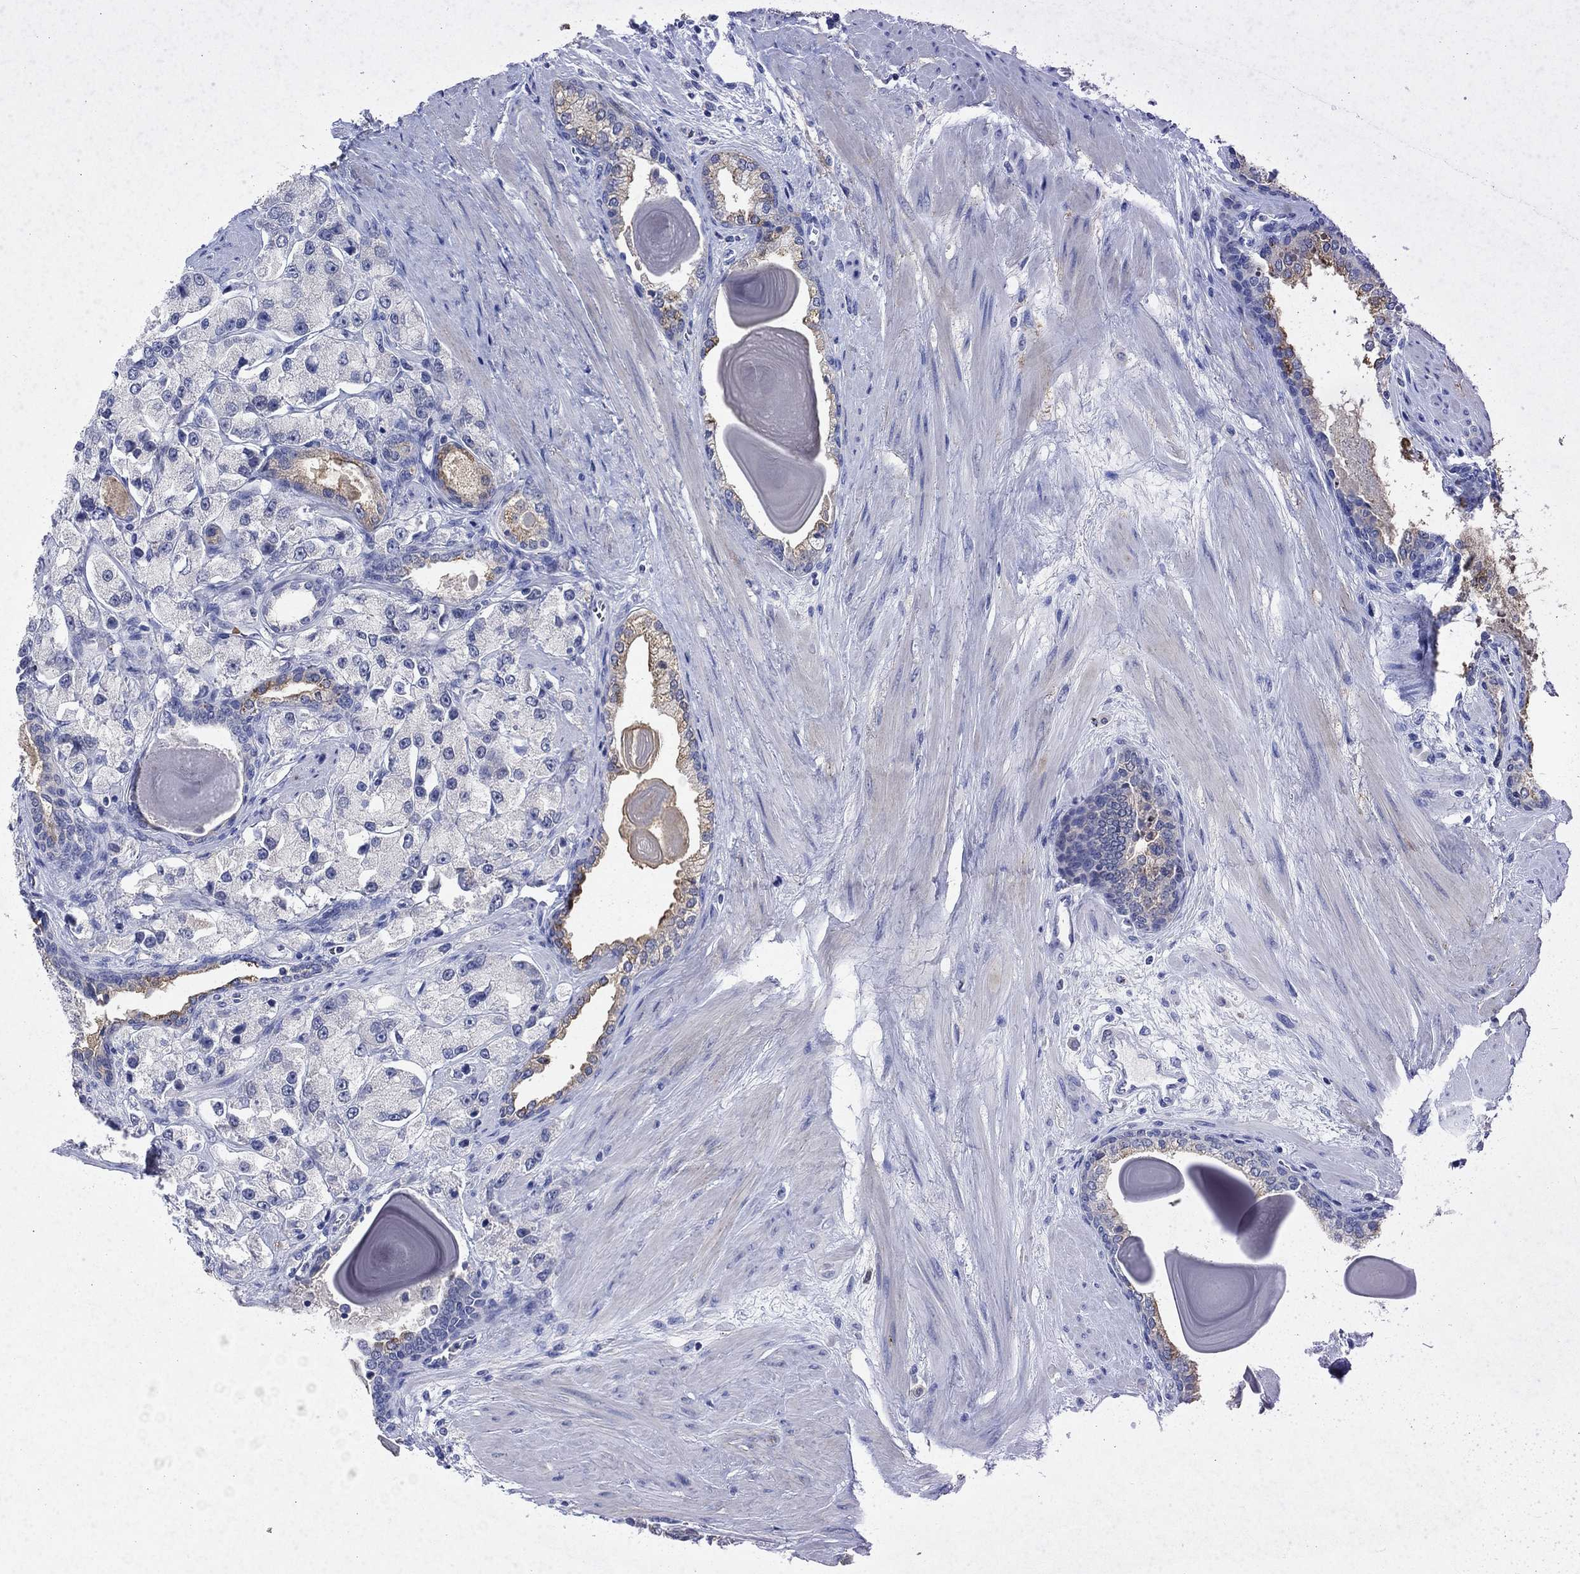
{"staining": {"intensity": "negative", "quantity": "none", "location": "none"}, "tissue": "prostate cancer", "cell_type": "Tumor cells", "image_type": "cancer", "snomed": [{"axis": "morphology", "description": "Adenocarcinoma, NOS"}, {"axis": "topography", "description": "Prostate and seminal vesicle, NOS"}, {"axis": "topography", "description": "Prostate"}], "caption": "Photomicrograph shows no significant protein expression in tumor cells of adenocarcinoma (prostate). The staining is performed using DAB brown chromogen with nuclei counter-stained in using hematoxylin.", "gene": "ENPP6", "patient": {"sex": "male", "age": 64}}